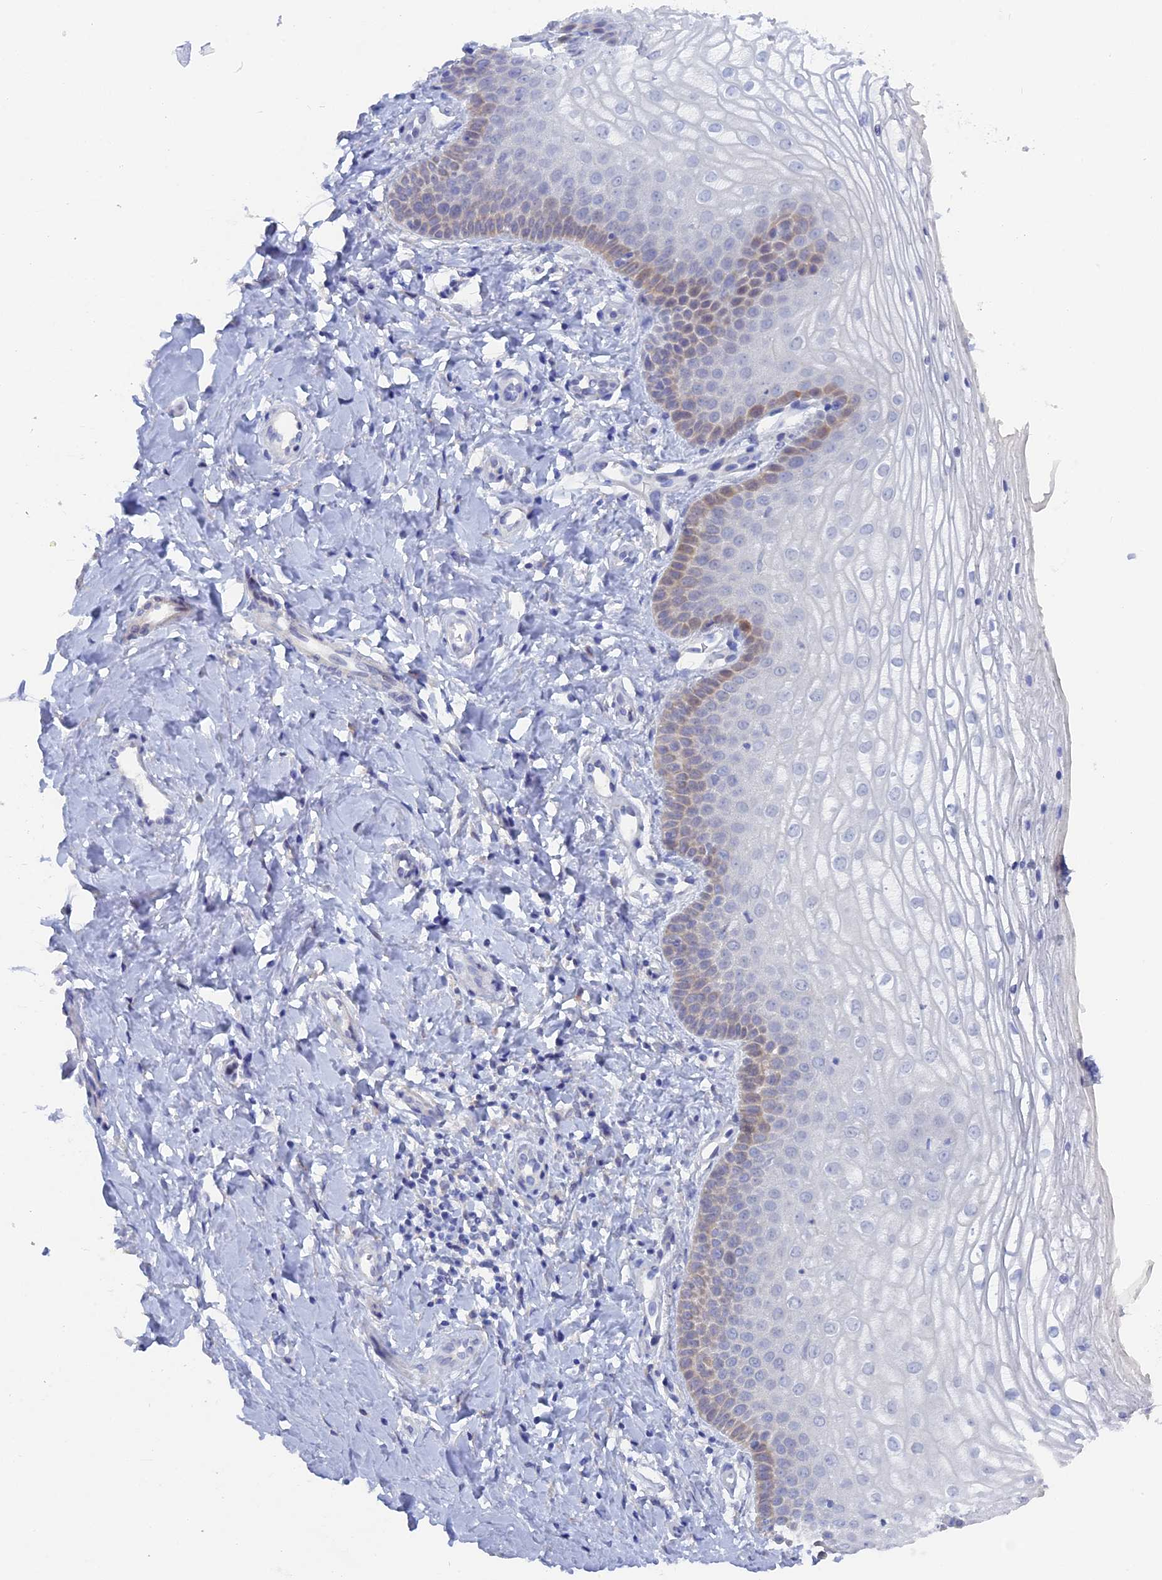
{"staining": {"intensity": "moderate", "quantity": "<25%", "location": "cytoplasmic/membranous"}, "tissue": "vagina", "cell_type": "Squamous epithelial cells", "image_type": "normal", "snomed": [{"axis": "morphology", "description": "Normal tissue, NOS"}, {"axis": "topography", "description": "Vagina"}], "caption": "Moderate cytoplasmic/membranous staining is present in approximately <25% of squamous epithelial cells in normal vagina.", "gene": "DACT3", "patient": {"sex": "female", "age": 68}}